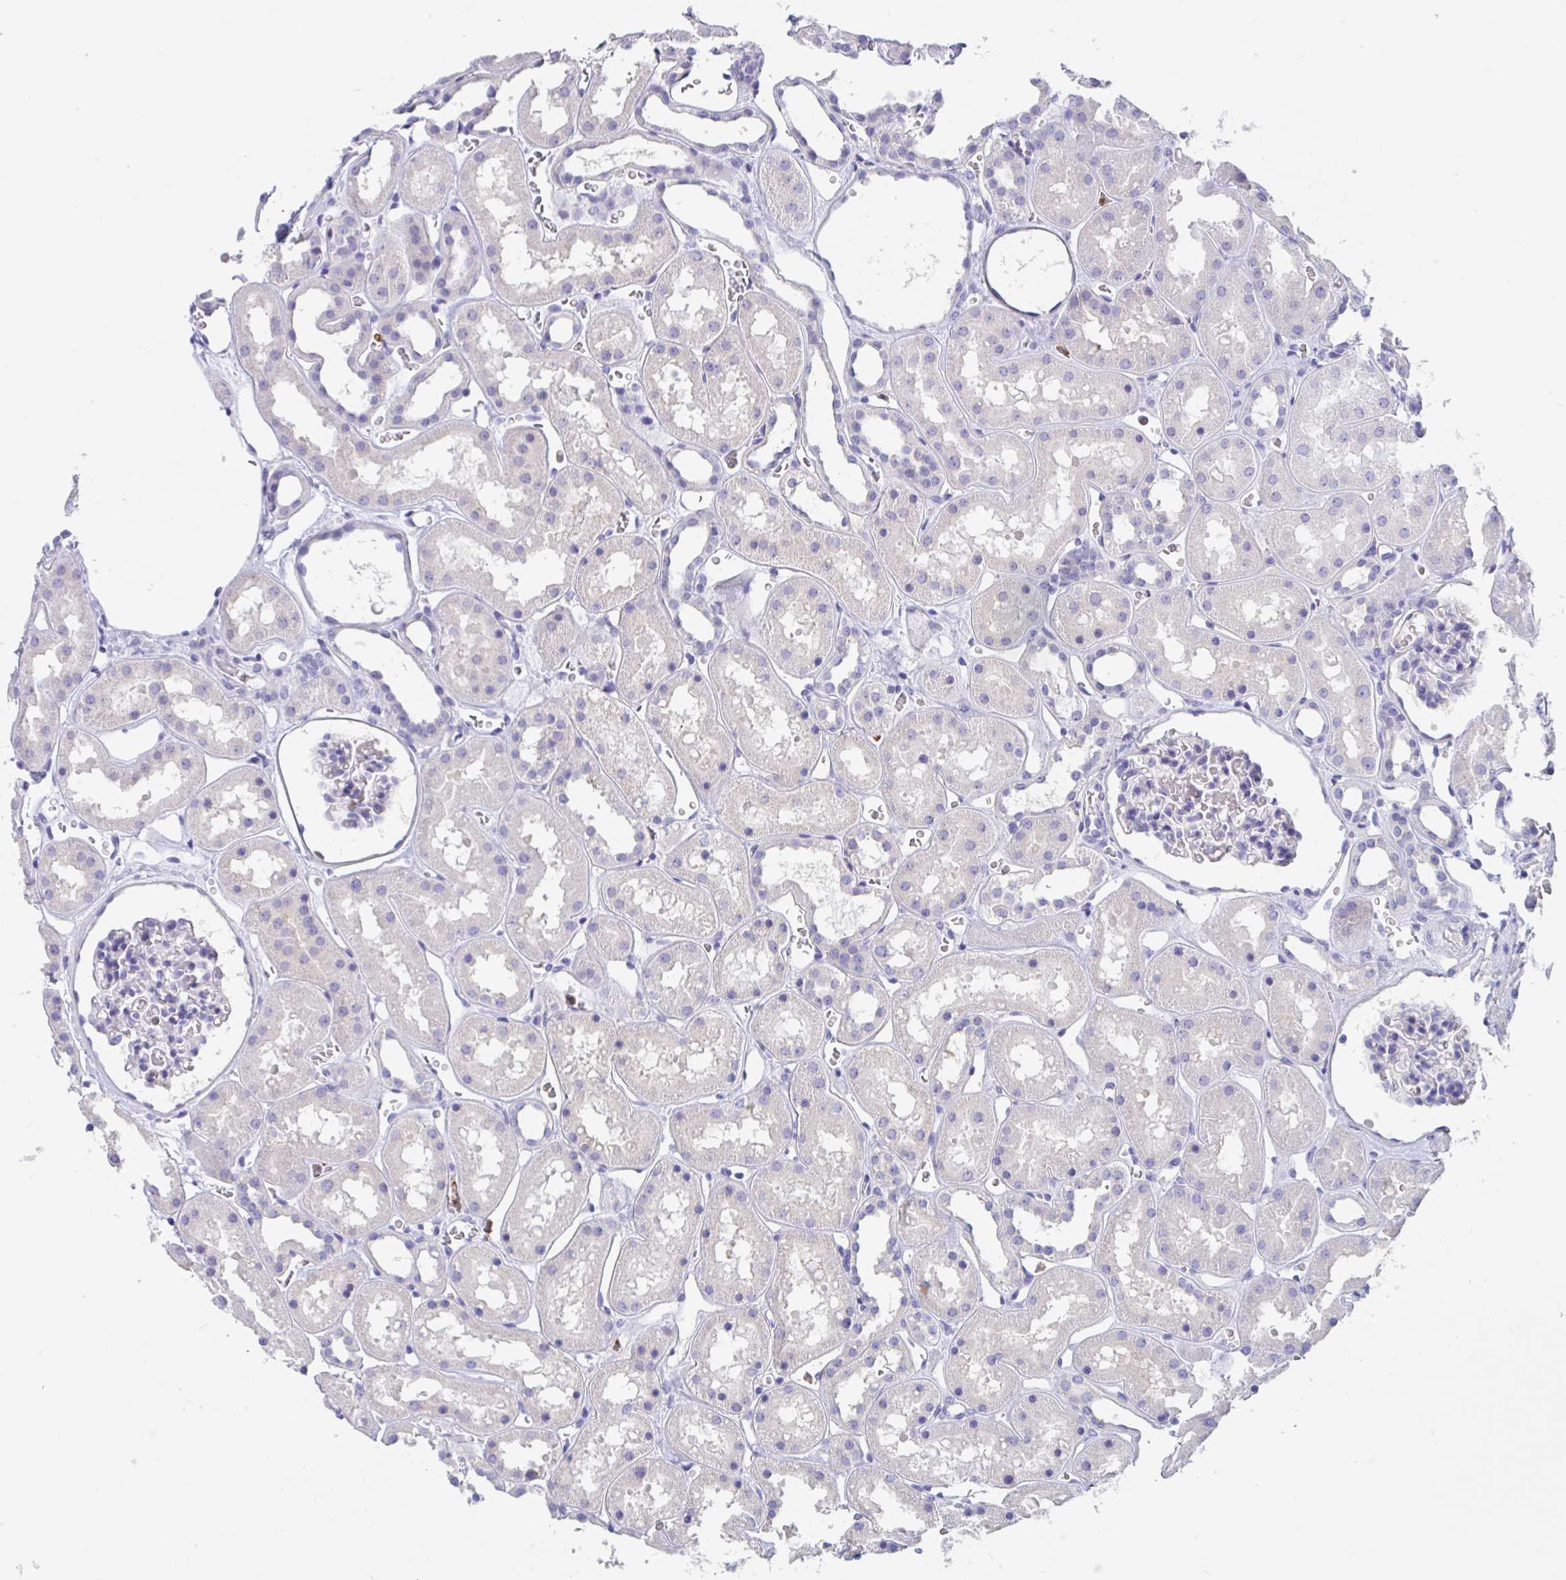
{"staining": {"intensity": "negative", "quantity": "none", "location": "none"}, "tissue": "kidney", "cell_type": "Cells in glomeruli", "image_type": "normal", "snomed": [{"axis": "morphology", "description": "Normal tissue, NOS"}, {"axis": "topography", "description": "Kidney"}], "caption": "An immunohistochemistry (IHC) photomicrograph of benign kidney is shown. There is no staining in cells in glomeruli of kidney. (DAB immunohistochemistry with hematoxylin counter stain).", "gene": "ZNHIT2", "patient": {"sex": "female", "age": 41}}